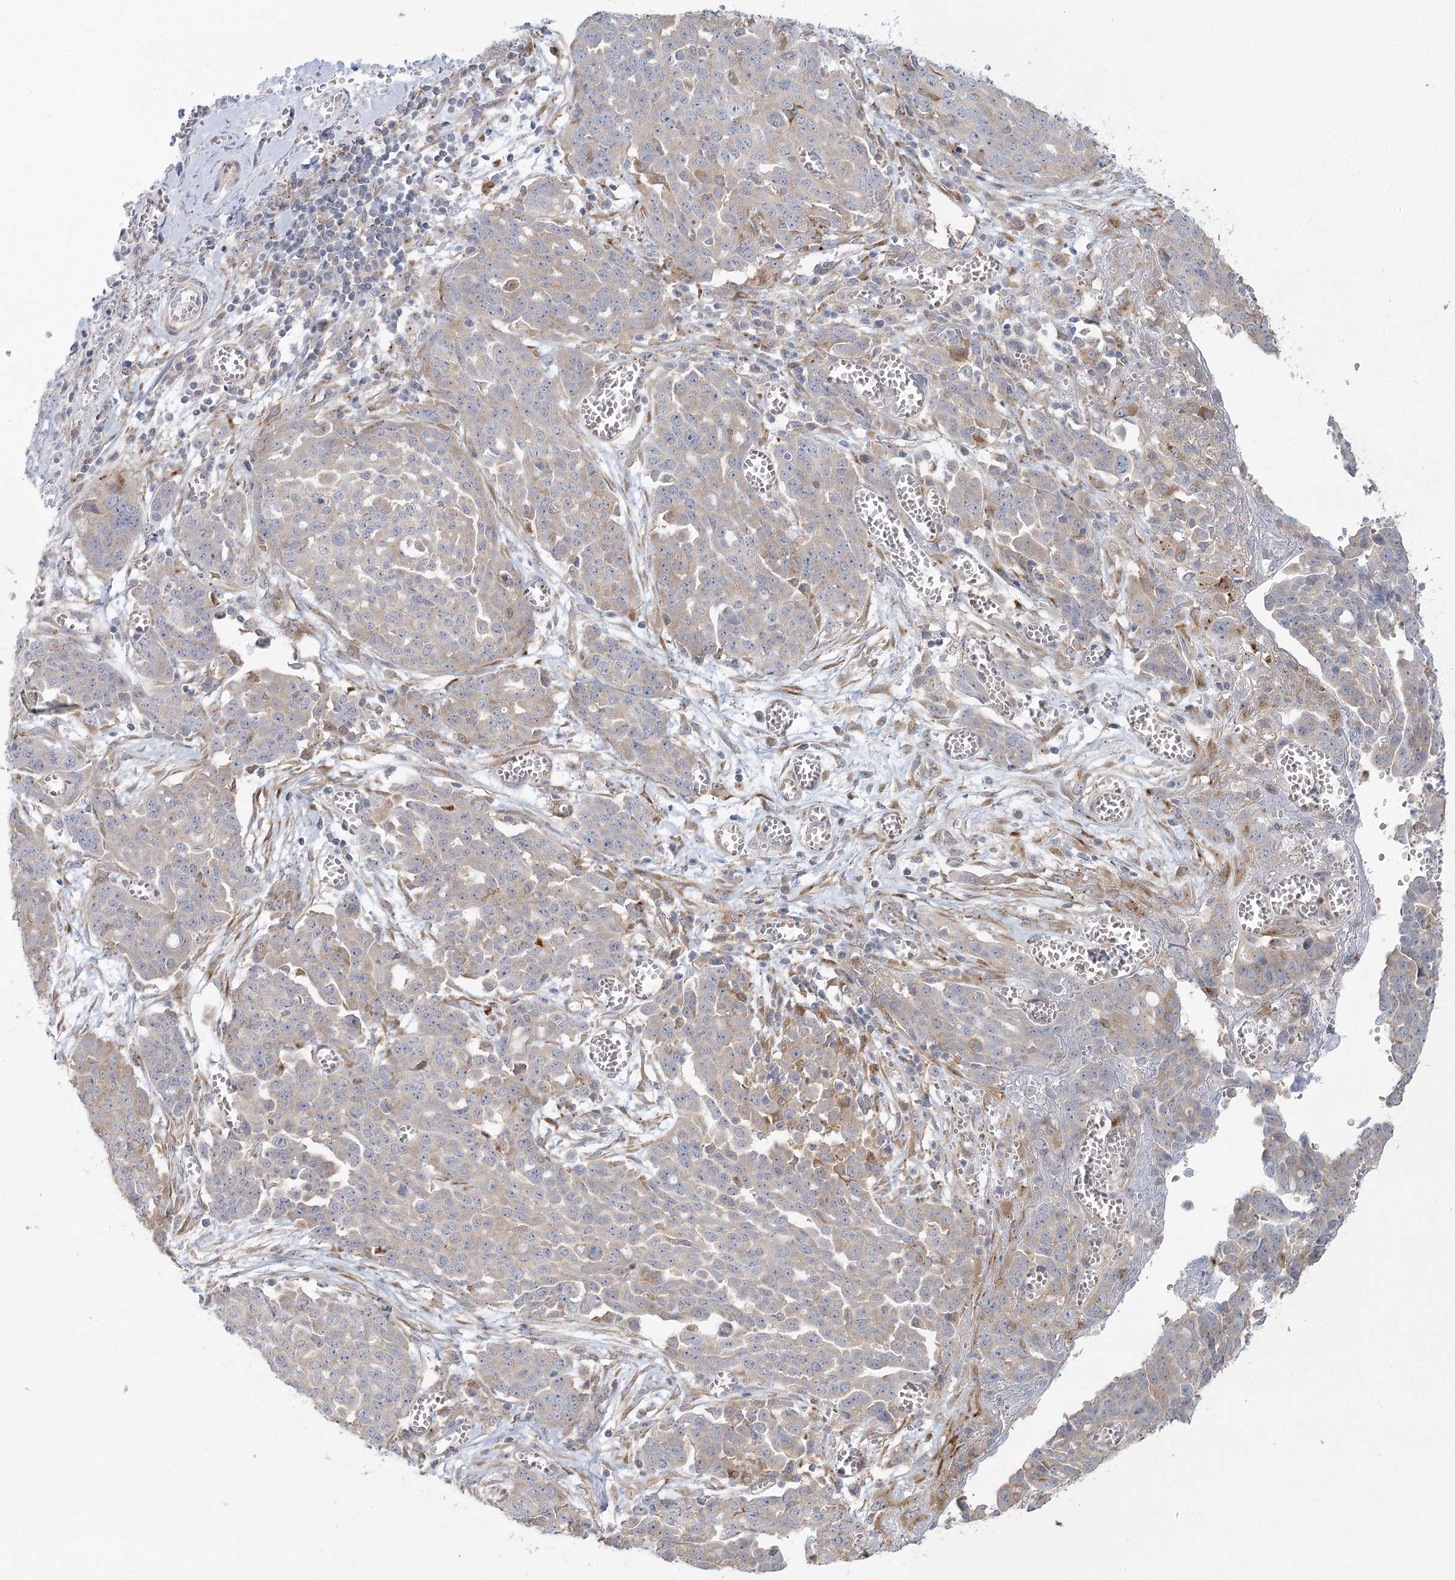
{"staining": {"intensity": "moderate", "quantity": "<25%", "location": "cytoplasmic/membranous"}, "tissue": "ovarian cancer", "cell_type": "Tumor cells", "image_type": "cancer", "snomed": [{"axis": "morphology", "description": "Cystadenocarcinoma, serous, NOS"}, {"axis": "topography", "description": "Soft tissue"}, {"axis": "topography", "description": "Ovary"}], "caption": "About <25% of tumor cells in human ovarian cancer reveal moderate cytoplasmic/membranous protein positivity as visualized by brown immunohistochemical staining.", "gene": "FAM110C", "patient": {"sex": "female", "age": 57}}